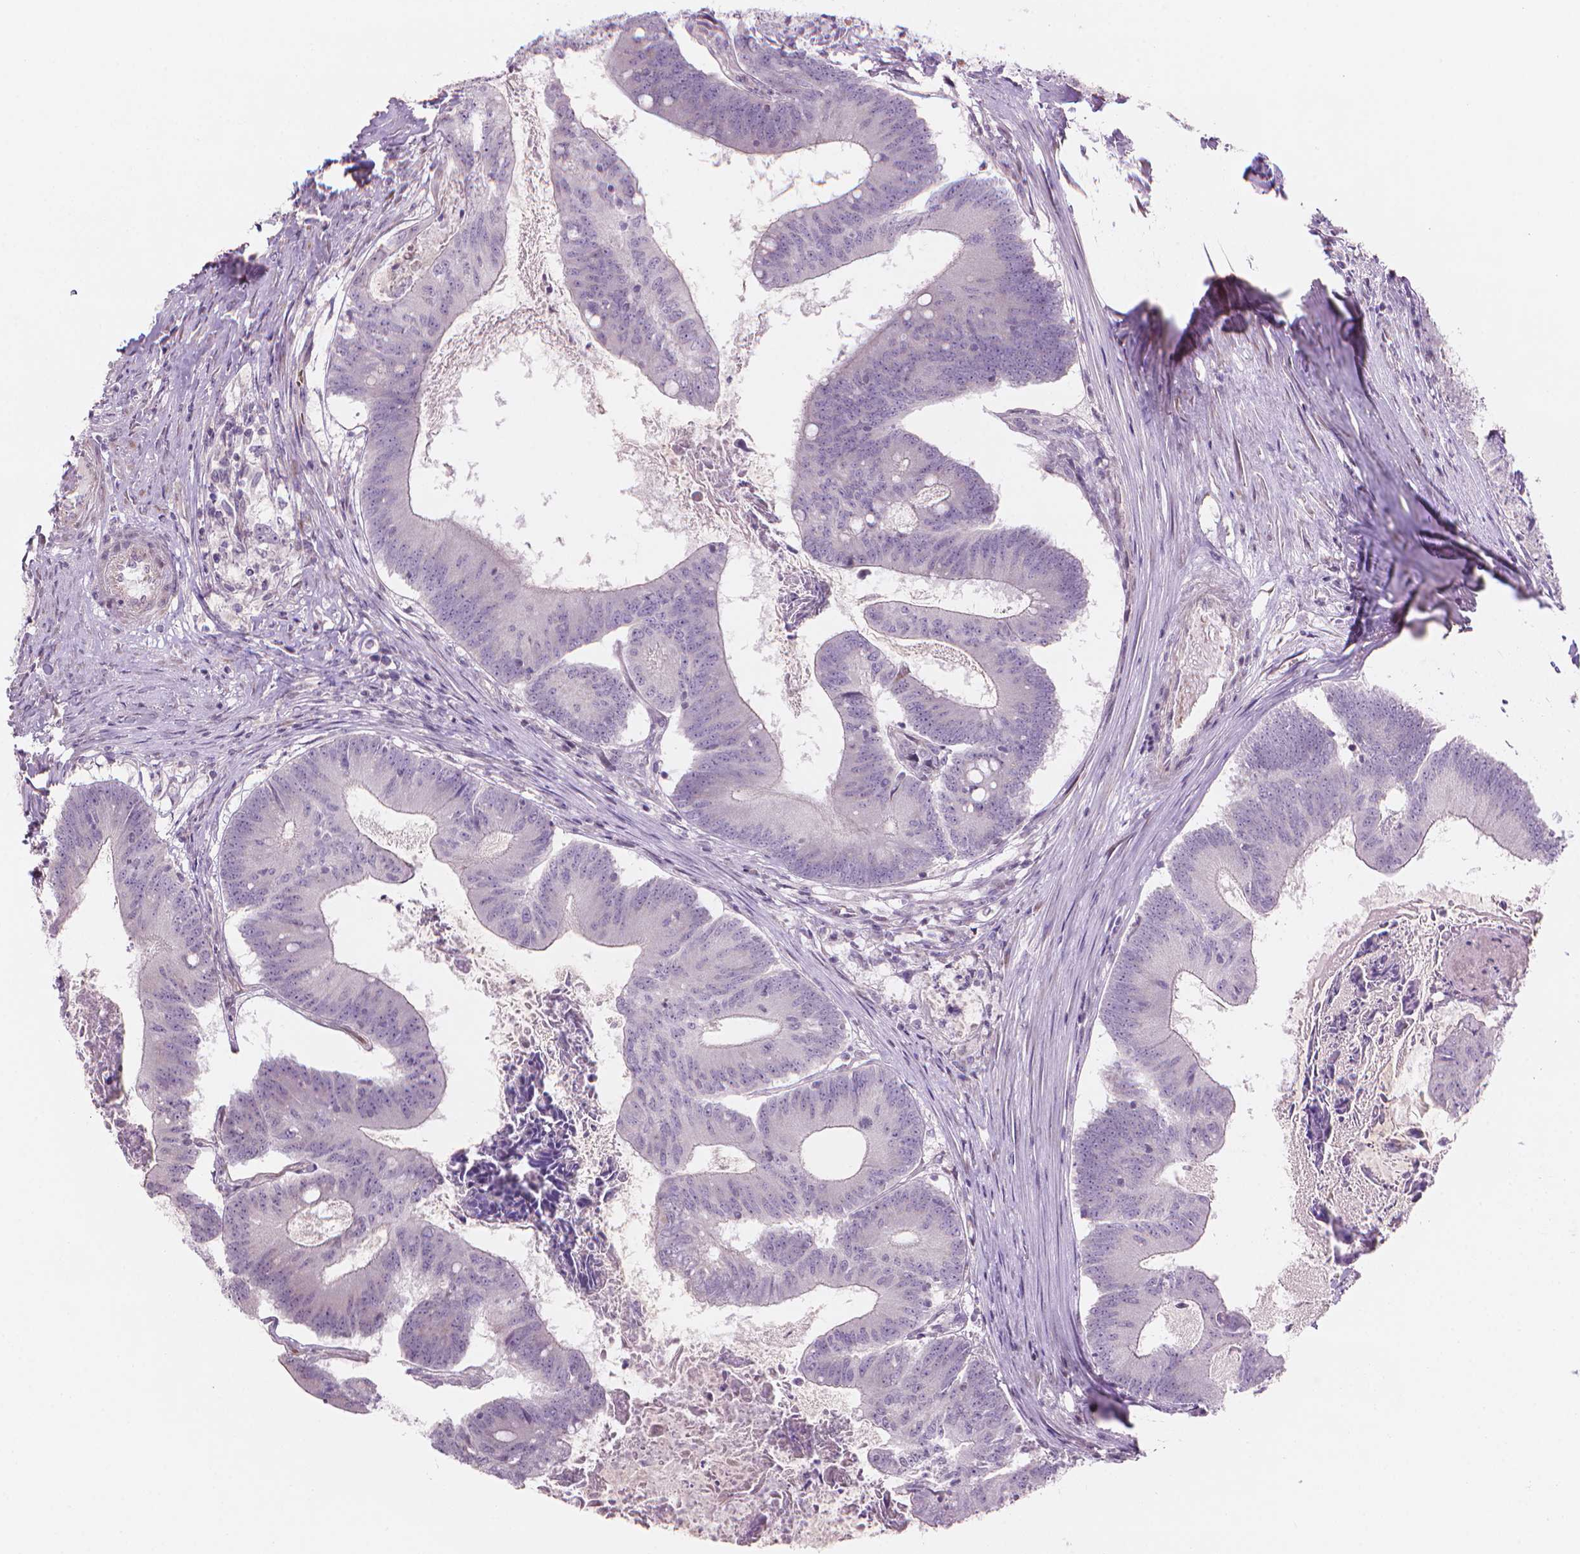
{"staining": {"intensity": "negative", "quantity": "none", "location": "none"}, "tissue": "colorectal cancer", "cell_type": "Tumor cells", "image_type": "cancer", "snomed": [{"axis": "morphology", "description": "Adenocarcinoma, NOS"}, {"axis": "topography", "description": "Colon"}], "caption": "DAB immunohistochemical staining of colorectal cancer displays no significant expression in tumor cells.", "gene": "IFFO1", "patient": {"sex": "female", "age": 70}}